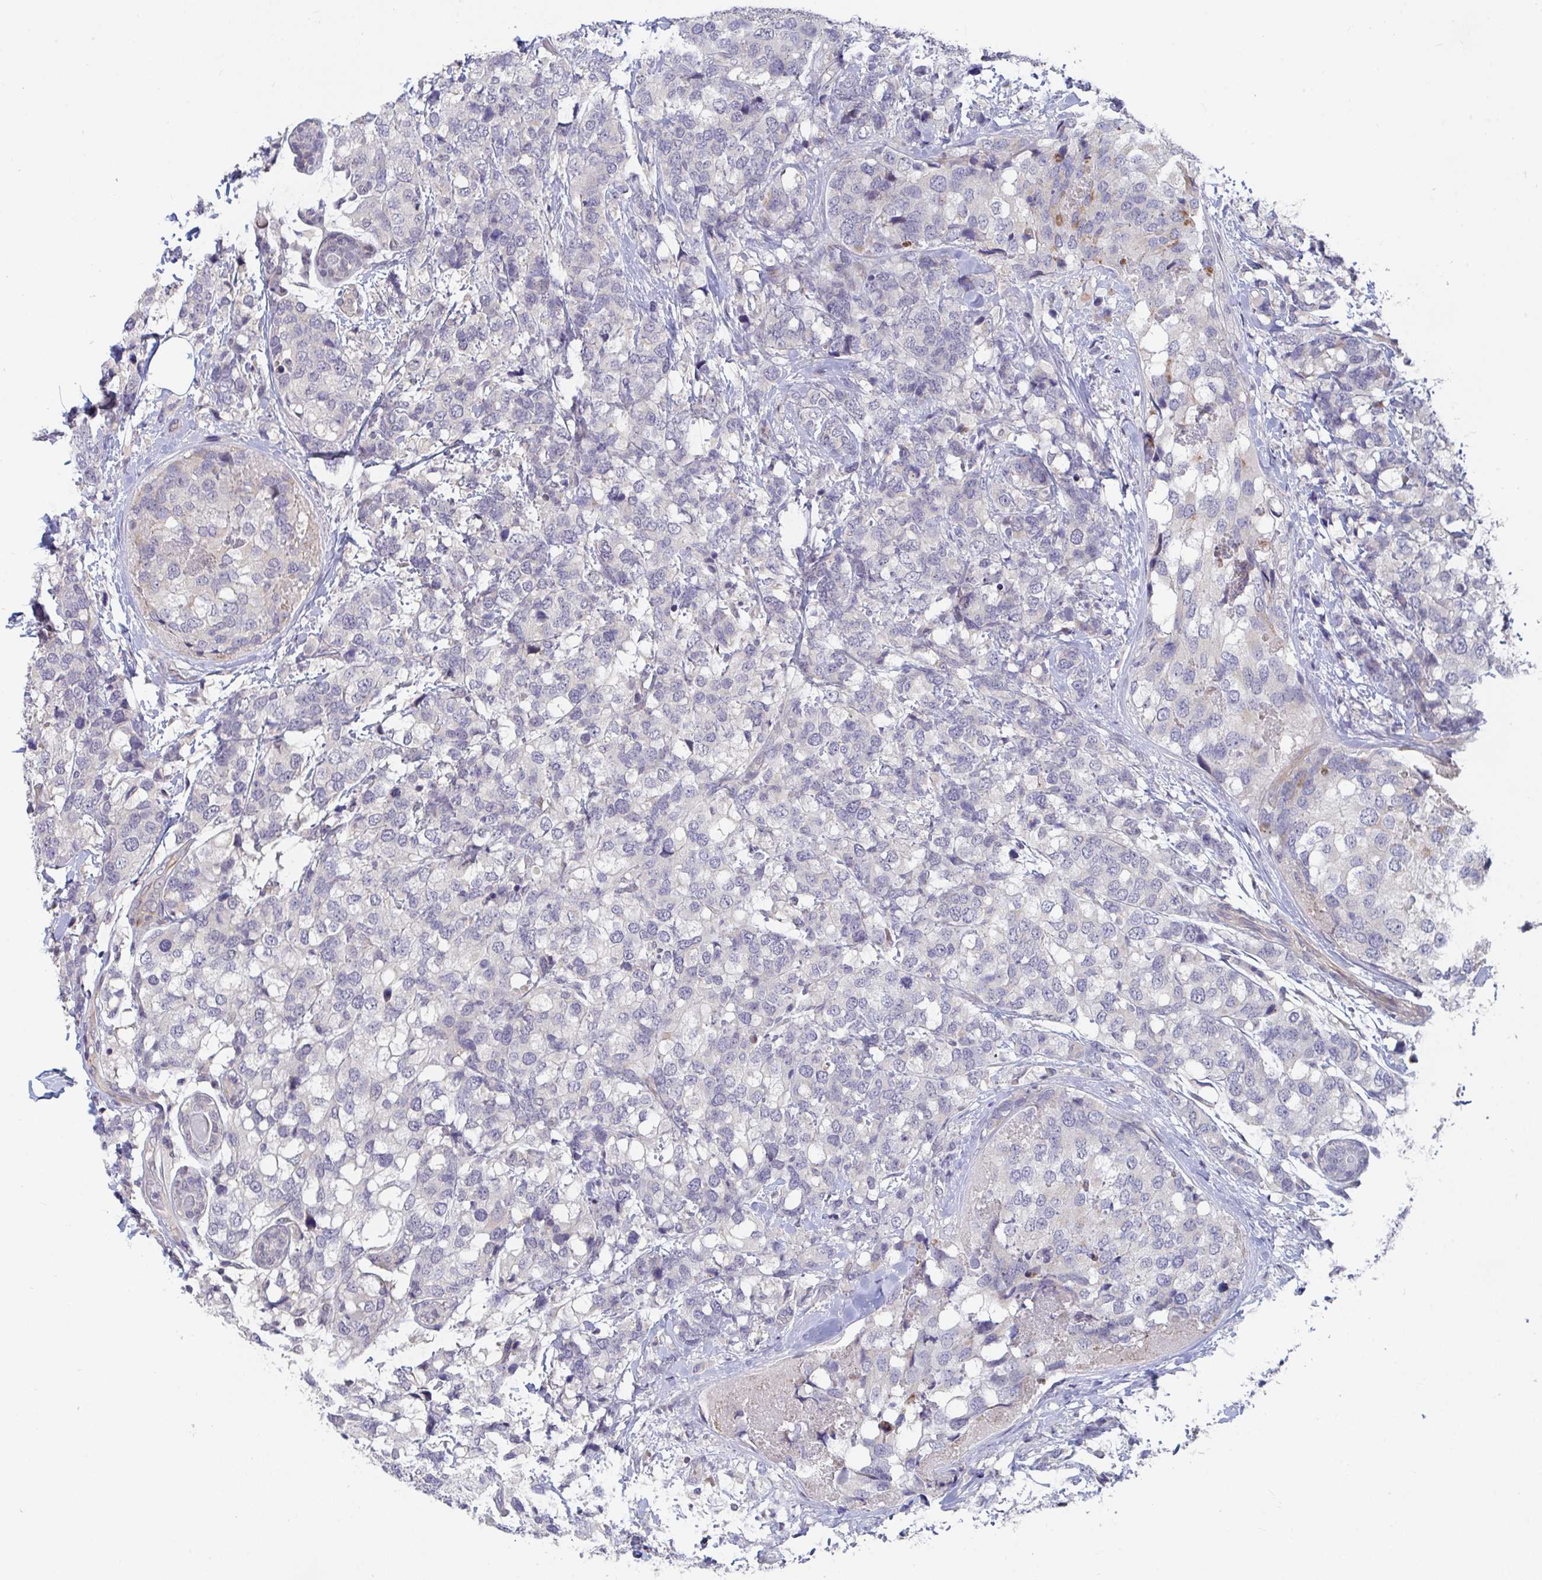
{"staining": {"intensity": "weak", "quantity": "<25%", "location": "cytoplasmic/membranous"}, "tissue": "breast cancer", "cell_type": "Tumor cells", "image_type": "cancer", "snomed": [{"axis": "morphology", "description": "Lobular carcinoma"}, {"axis": "topography", "description": "Breast"}], "caption": "High magnification brightfield microscopy of breast cancer stained with DAB (brown) and counterstained with hematoxylin (blue): tumor cells show no significant expression.", "gene": "FAM156B", "patient": {"sex": "female", "age": 59}}